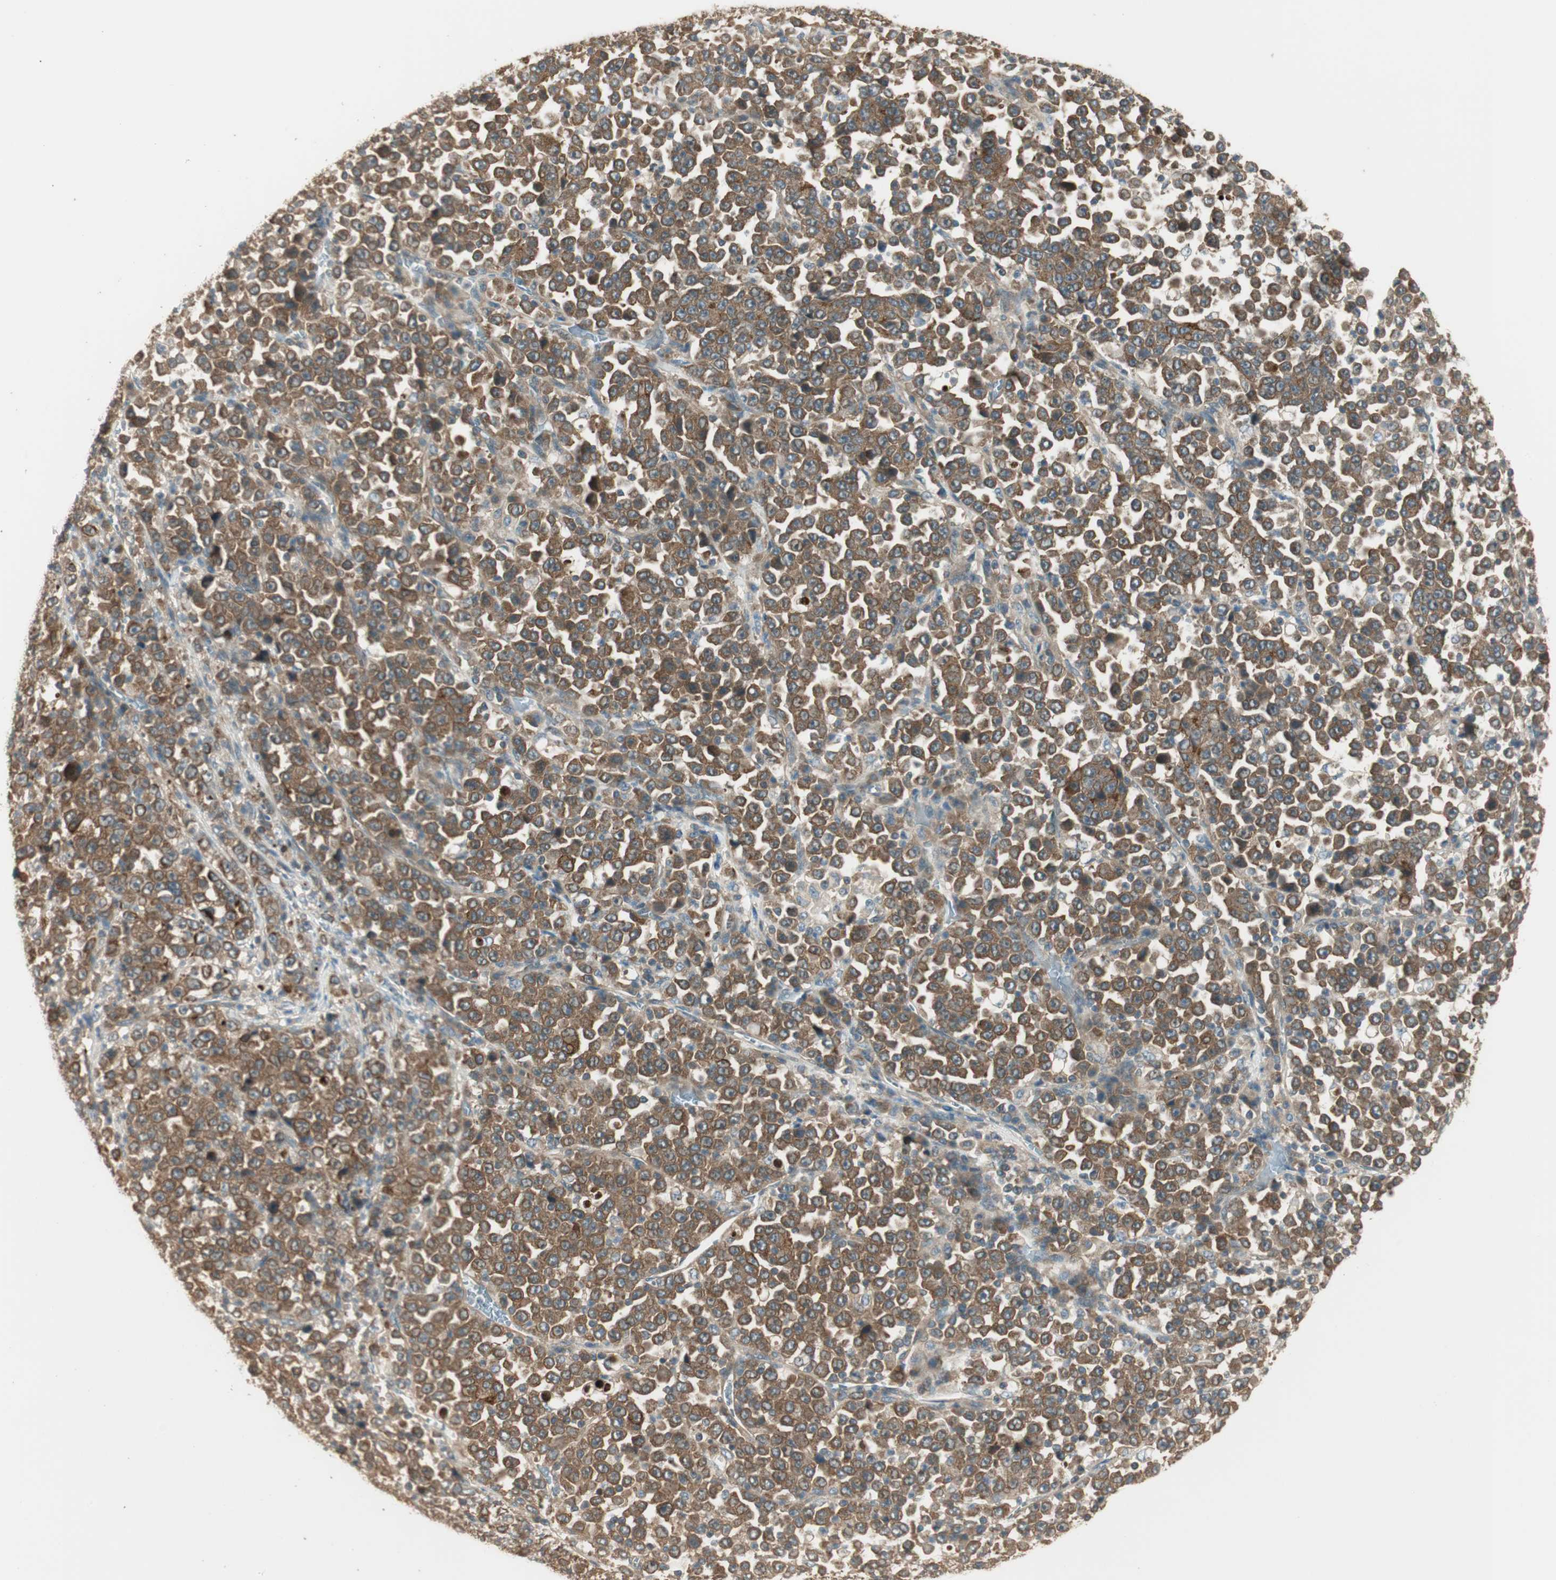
{"staining": {"intensity": "moderate", "quantity": ">75%", "location": "cytoplasmic/membranous"}, "tissue": "stomach cancer", "cell_type": "Tumor cells", "image_type": "cancer", "snomed": [{"axis": "morphology", "description": "Normal tissue, NOS"}, {"axis": "morphology", "description": "Adenocarcinoma, NOS"}, {"axis": "topography", "description": "Stomach, upper"}, {"axis": "topography", "description": "Stomach"}], "caption": "Immunohistochemical staining of human stomach adenocarcinoma reveals medium levels of moderate cytoplasmic/membranous staining in about >75% of tumor cells.", "gene": "PFDN5", "patient": {"sex": "male", "age": 59}}